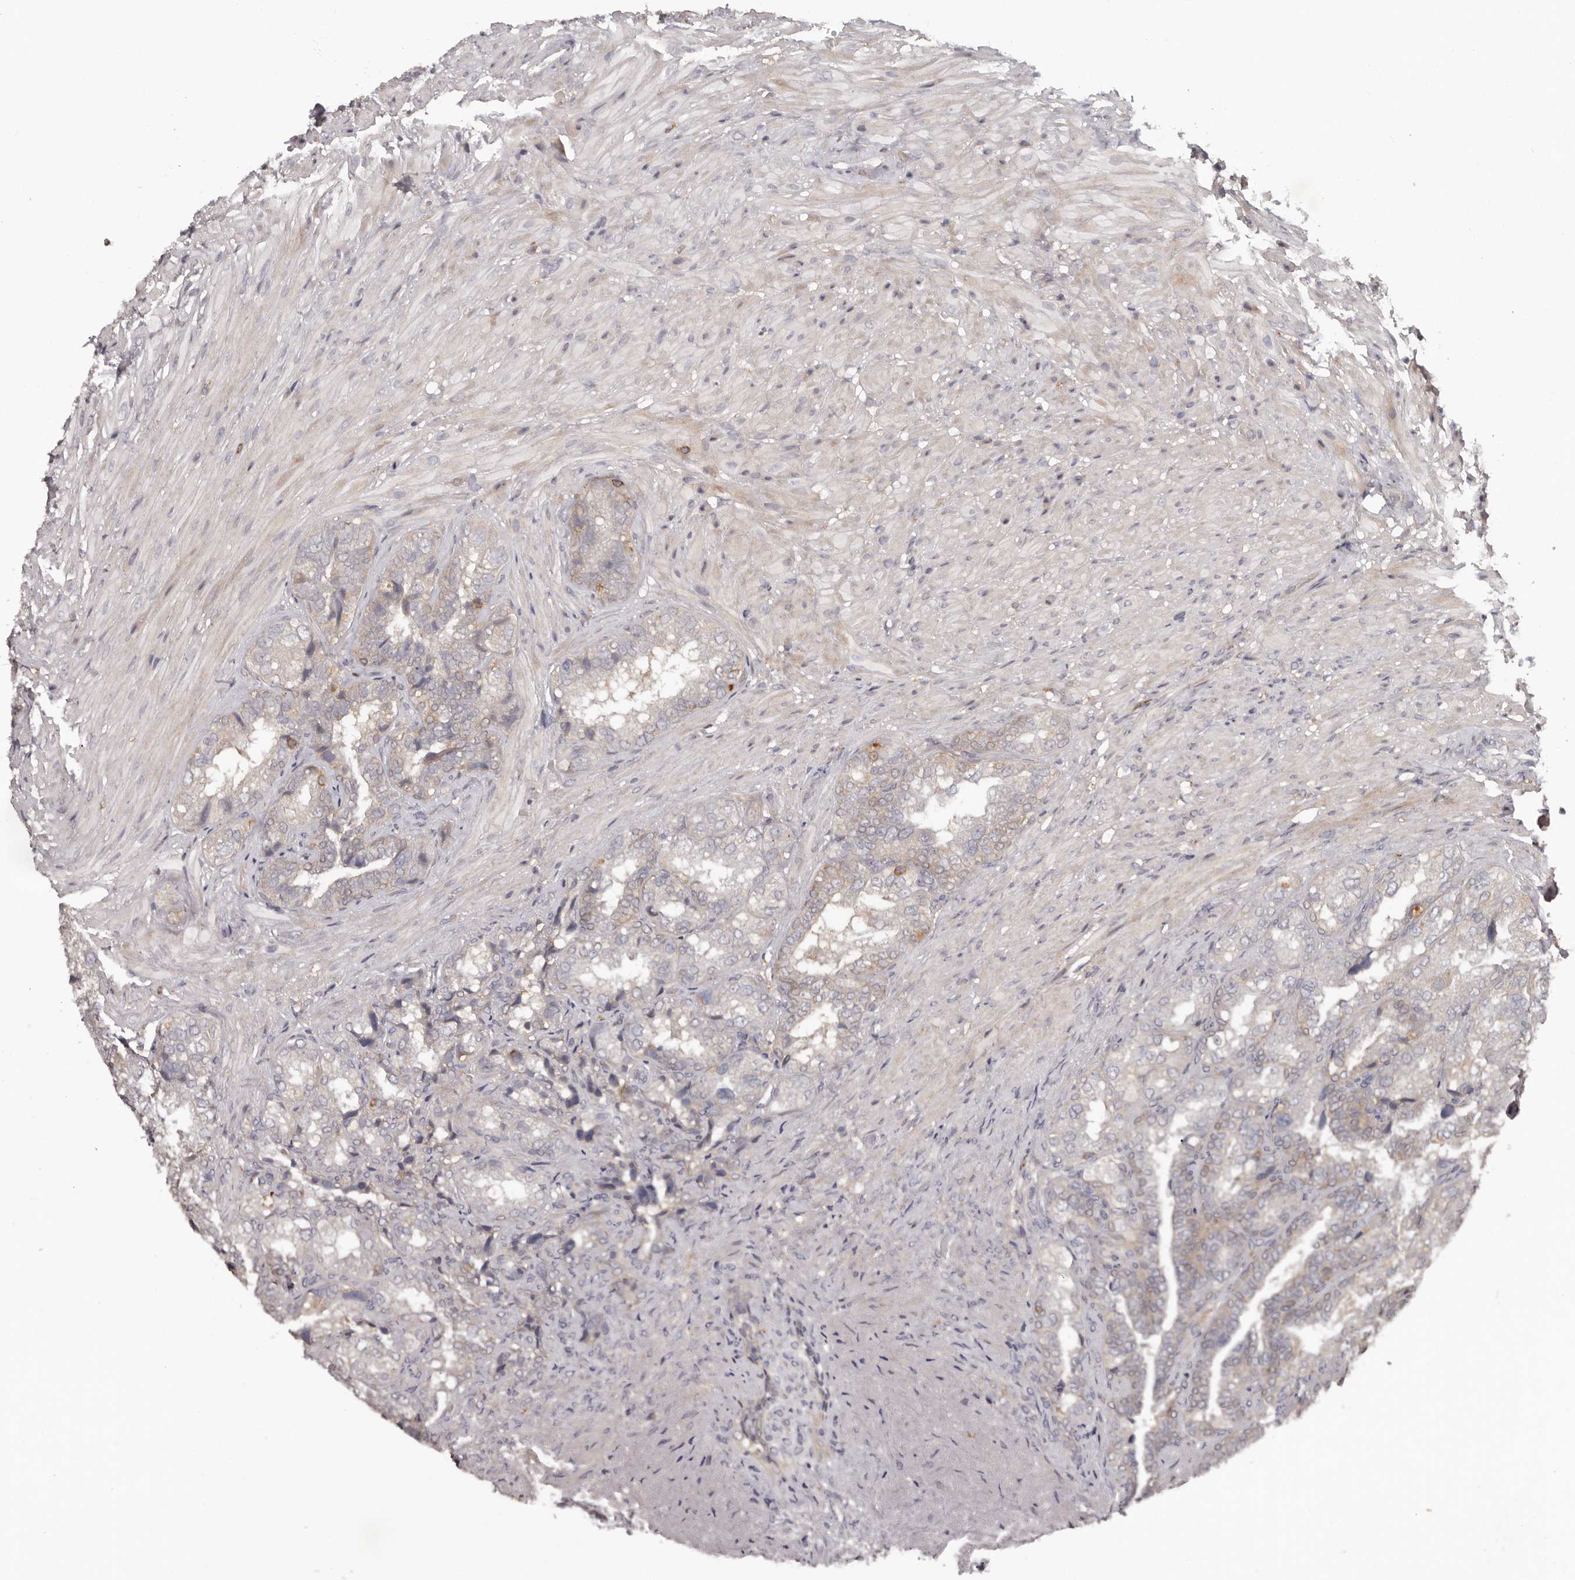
{"staining": {"intensity": "weak", "quantity": "25%-75%", "location": "cytoplasmic/membranous"}, "tissue": "seminal vesicle", "cell_type": "Glandular cells", "image_type": "normal", "snomed": [{"axis": "morphology", "description": "Normal tissue, NOS"}, {"axis": "topography", "description": "Seminal veicle"}, {"axis": "topography", "description": "Peripheral nerve tissue"}], "caption": "A histopathology image of human seminal vesicle stained for a protein reveals weak cytoplasmic/membranous brown staining in glandular cells.", "gene": "ANKRD44", "patient": {"sex": "male", "age": 63}}